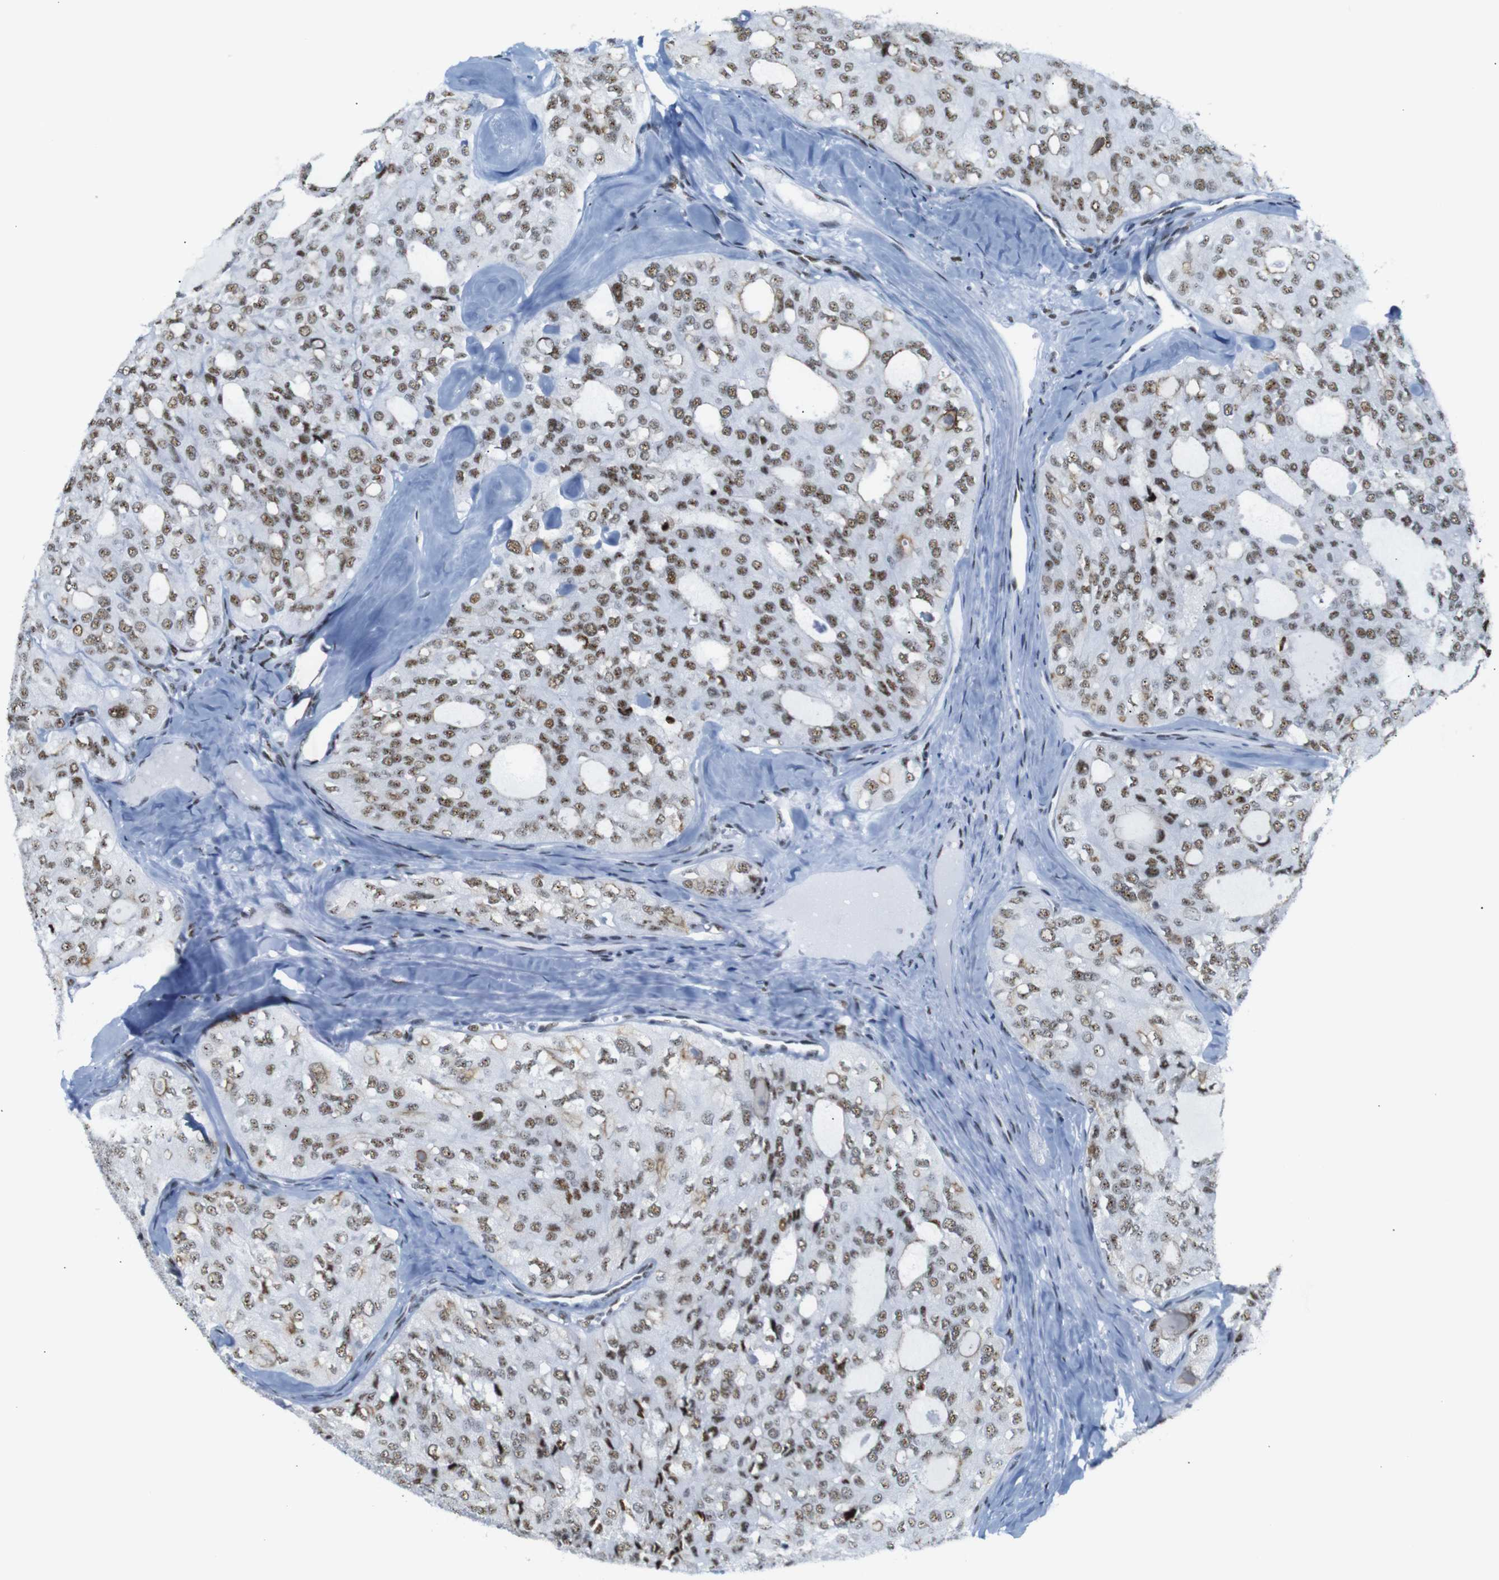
{"staining": {"intensity": "moderate", "quantity": ">75%", "location": "nuclear"}, "tissue": "thyroid cancer", "cell_type": "Tumor cells", "image_type": "cancer", "snomed": [{"axis": "morphology", "description": "Follicular adenoma carcinoma, NOS"}, {"axis": "topography", "description": "Thyroid gland"}], "caption": "IHC photomicrograph of neoplastic tissue: human thyroid cancer (follicular adenoma carcinoma) stained using IHC demonstrates medium levels of moderate protein expression localized specifically in the nuclear of tumor cells, appearing as a nuclear brown color.", "gene": "TRA2B", "patient": {"sex": "male", "age": 75}}